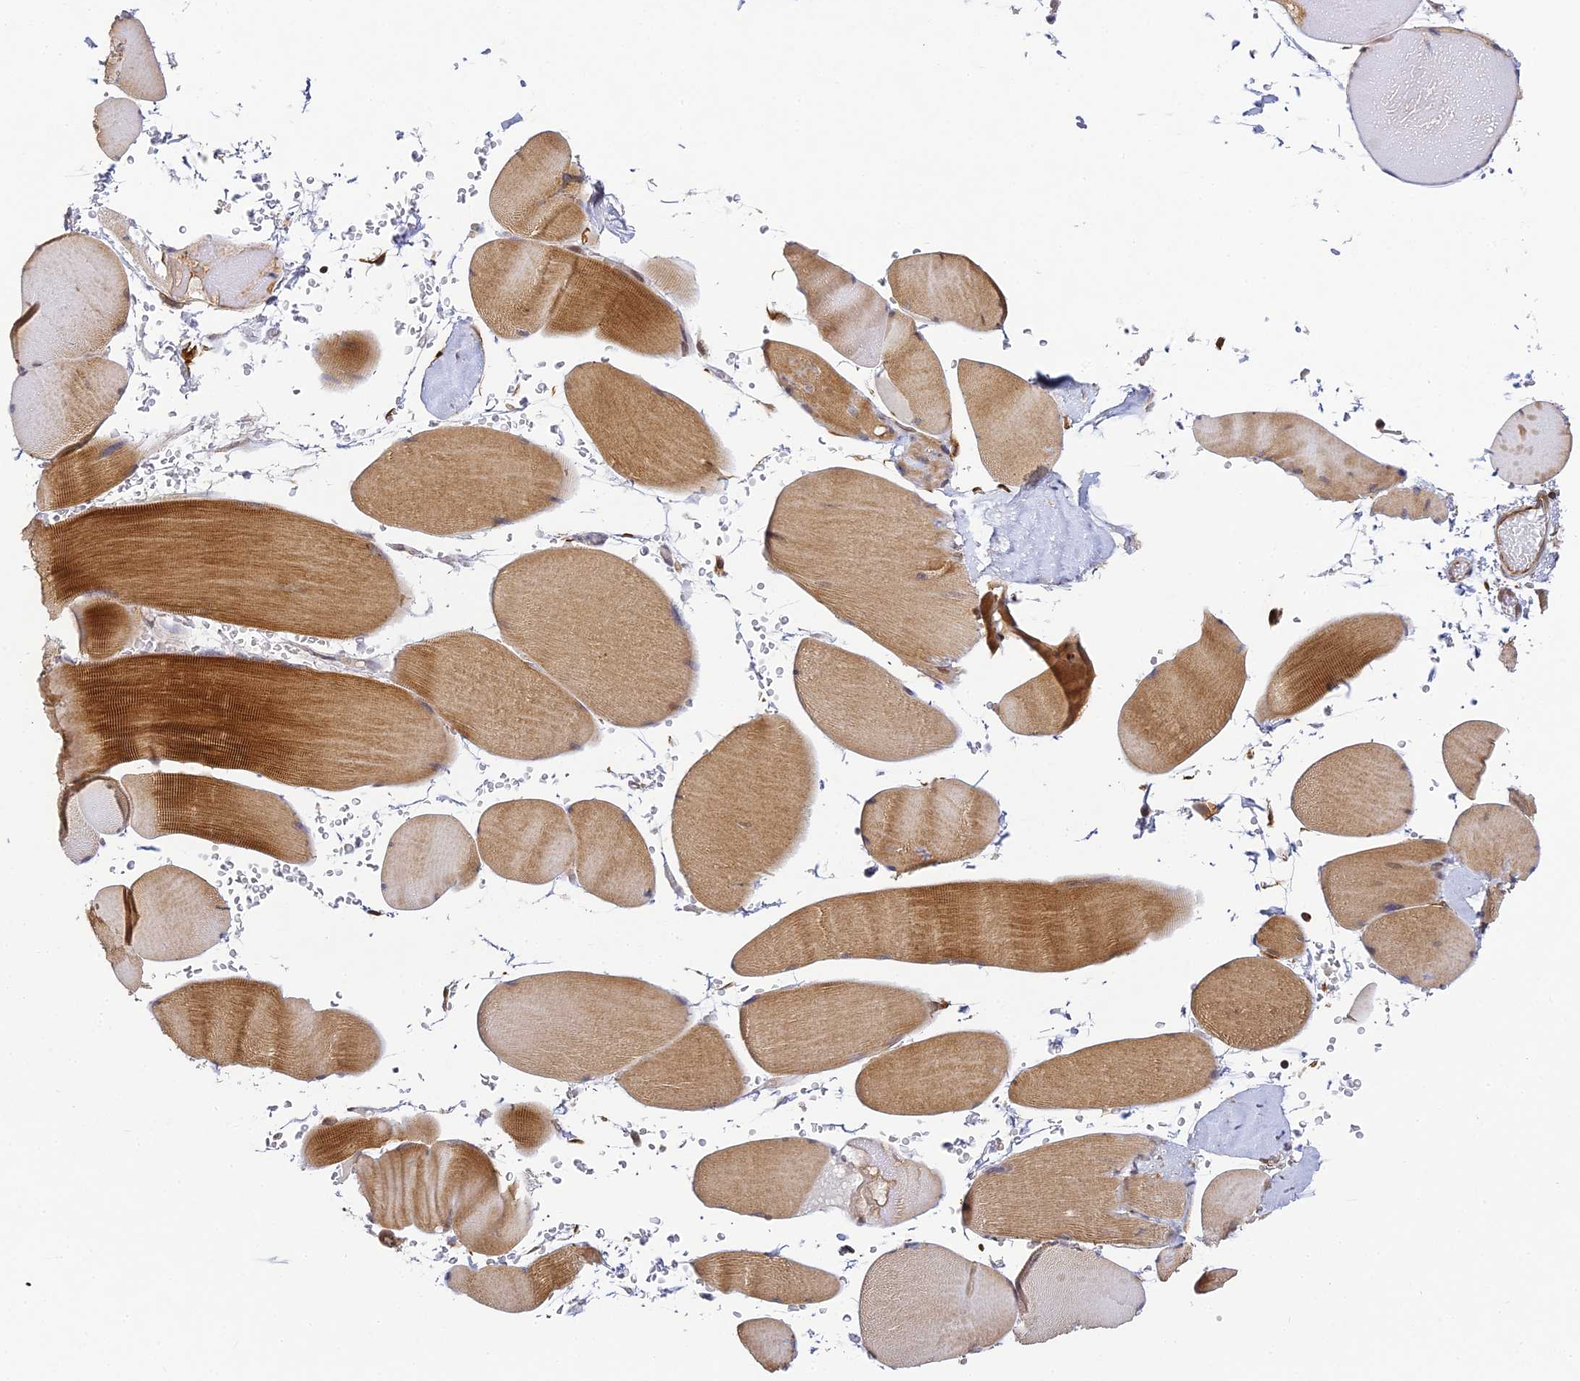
{"staining": {"intensity": "strong", "quantity": "25%-75%", "location": "cytoplasmic/membranous"}, "tissue": "skeletal muscle", "cell_type": "Myocytes", "image_type": "normal", "snomed": [{"axis": "morphology", "description": "Normal tissue, NOS"}, {"axis": "topography", "description": "Skeletal muscle"}, {"axis": "topography", "description": "Head-Neck"}], "caption": "The photomicrograph demonstrates a brown stain indicating the presence of a protein in the cytoplasmic/membranous of myocytes in skeletal muscle.", "gene": "DNAAF10", "patient": {"sex": "male", "age": 66}}